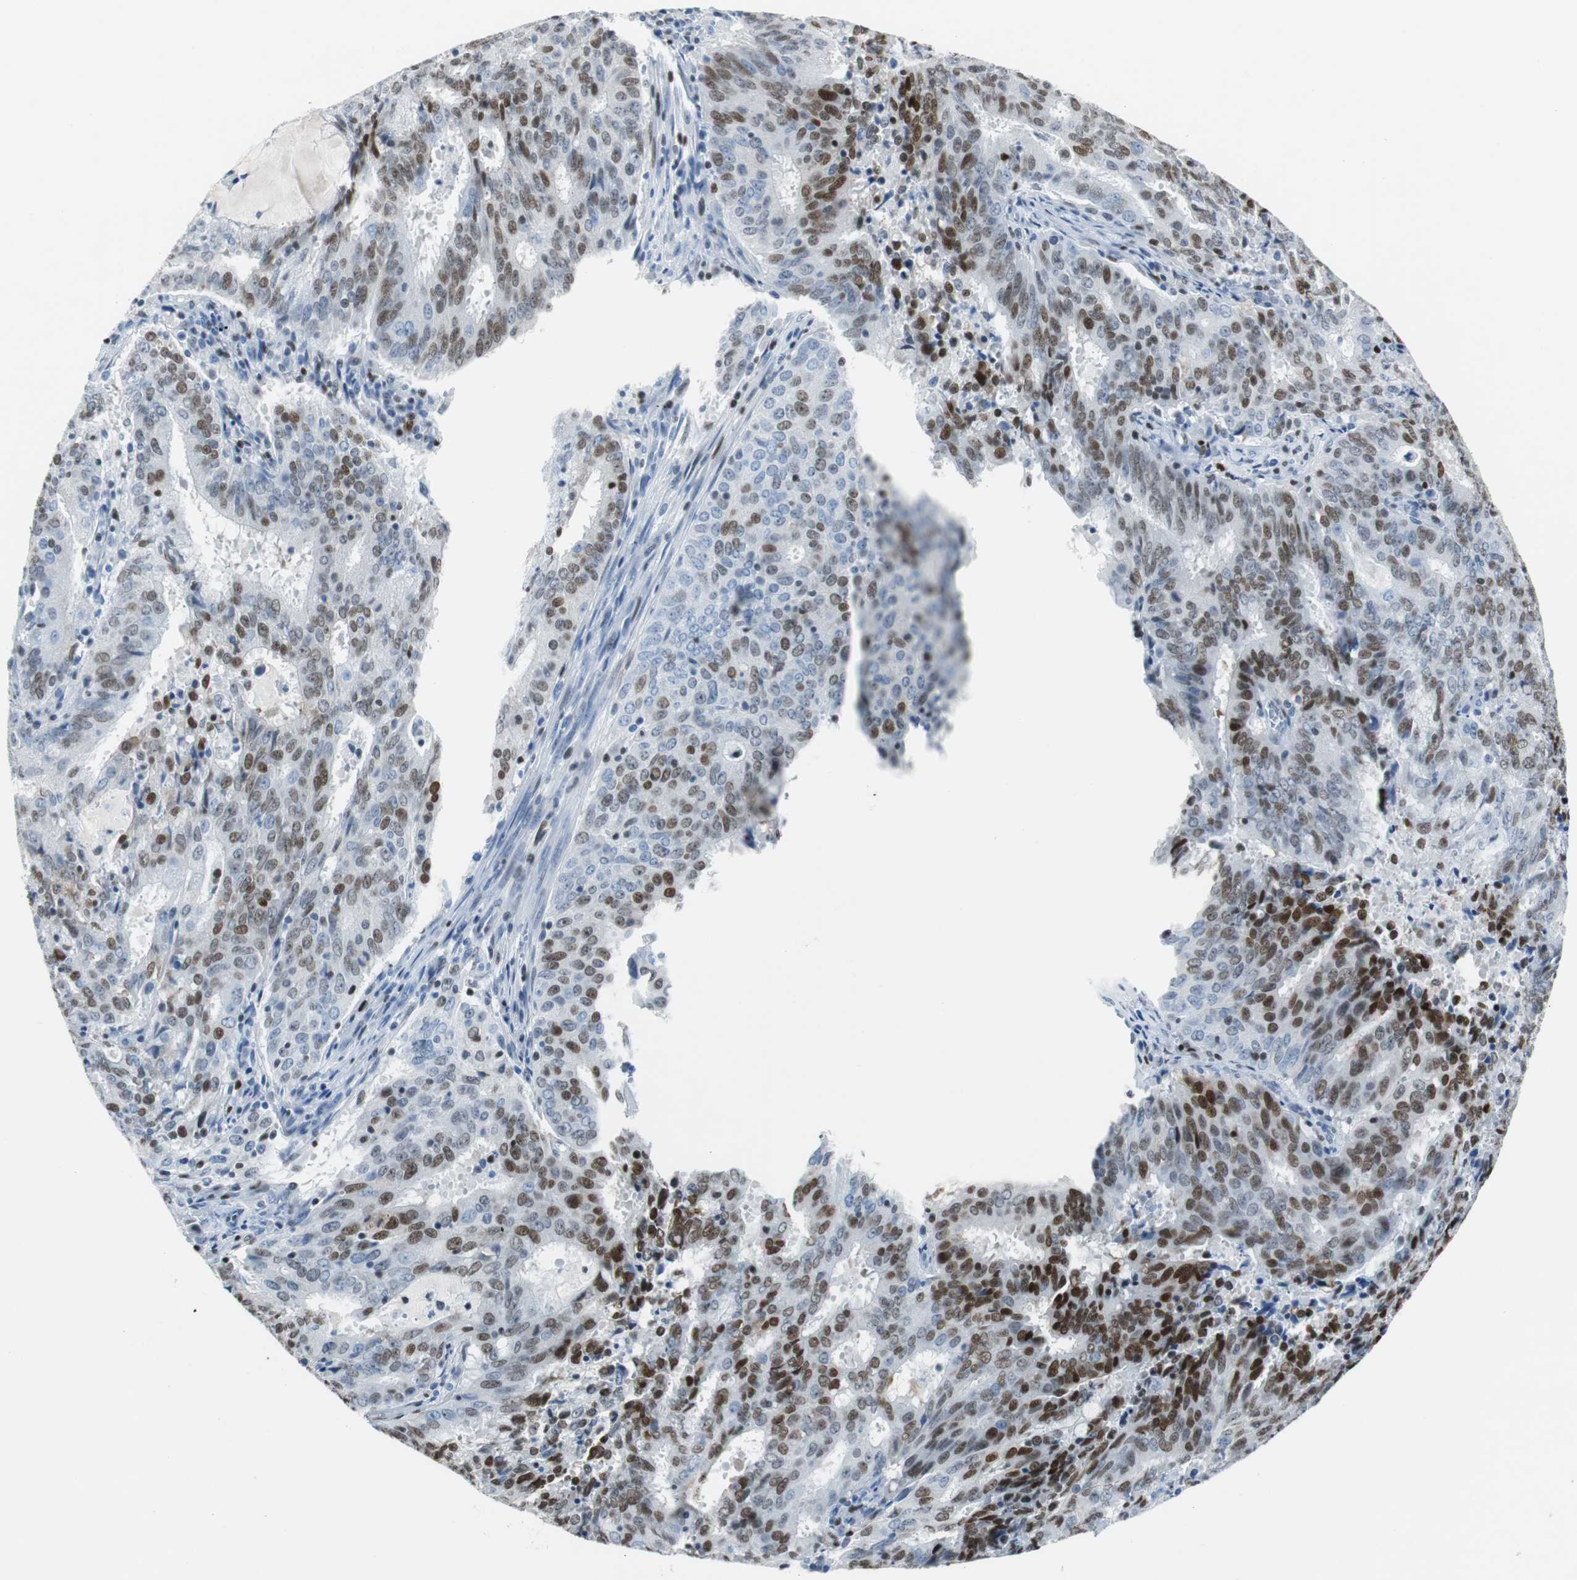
{"staining": {"intensity": "strong", "quantity": "25%-75%", "location": "nuclear"}, "tissue": "cervical cancer", "cell_type": "Tumor cells", "image_type": "cancer", "snomed": [{"axis": "morphology", "description": "Adenocarcinoma, NOS"}, {"axis": "topography", "description": "Cervix"}], "caption": "High-power microscopy captured an immunohistochemistry histopathology image of adenocarcinoma (cervical), revealing strong nuclear positivity in approximately 25%-75% of tumor cells.", "gene": "JUN", "patient": {"sex": "female", "age": 44}}